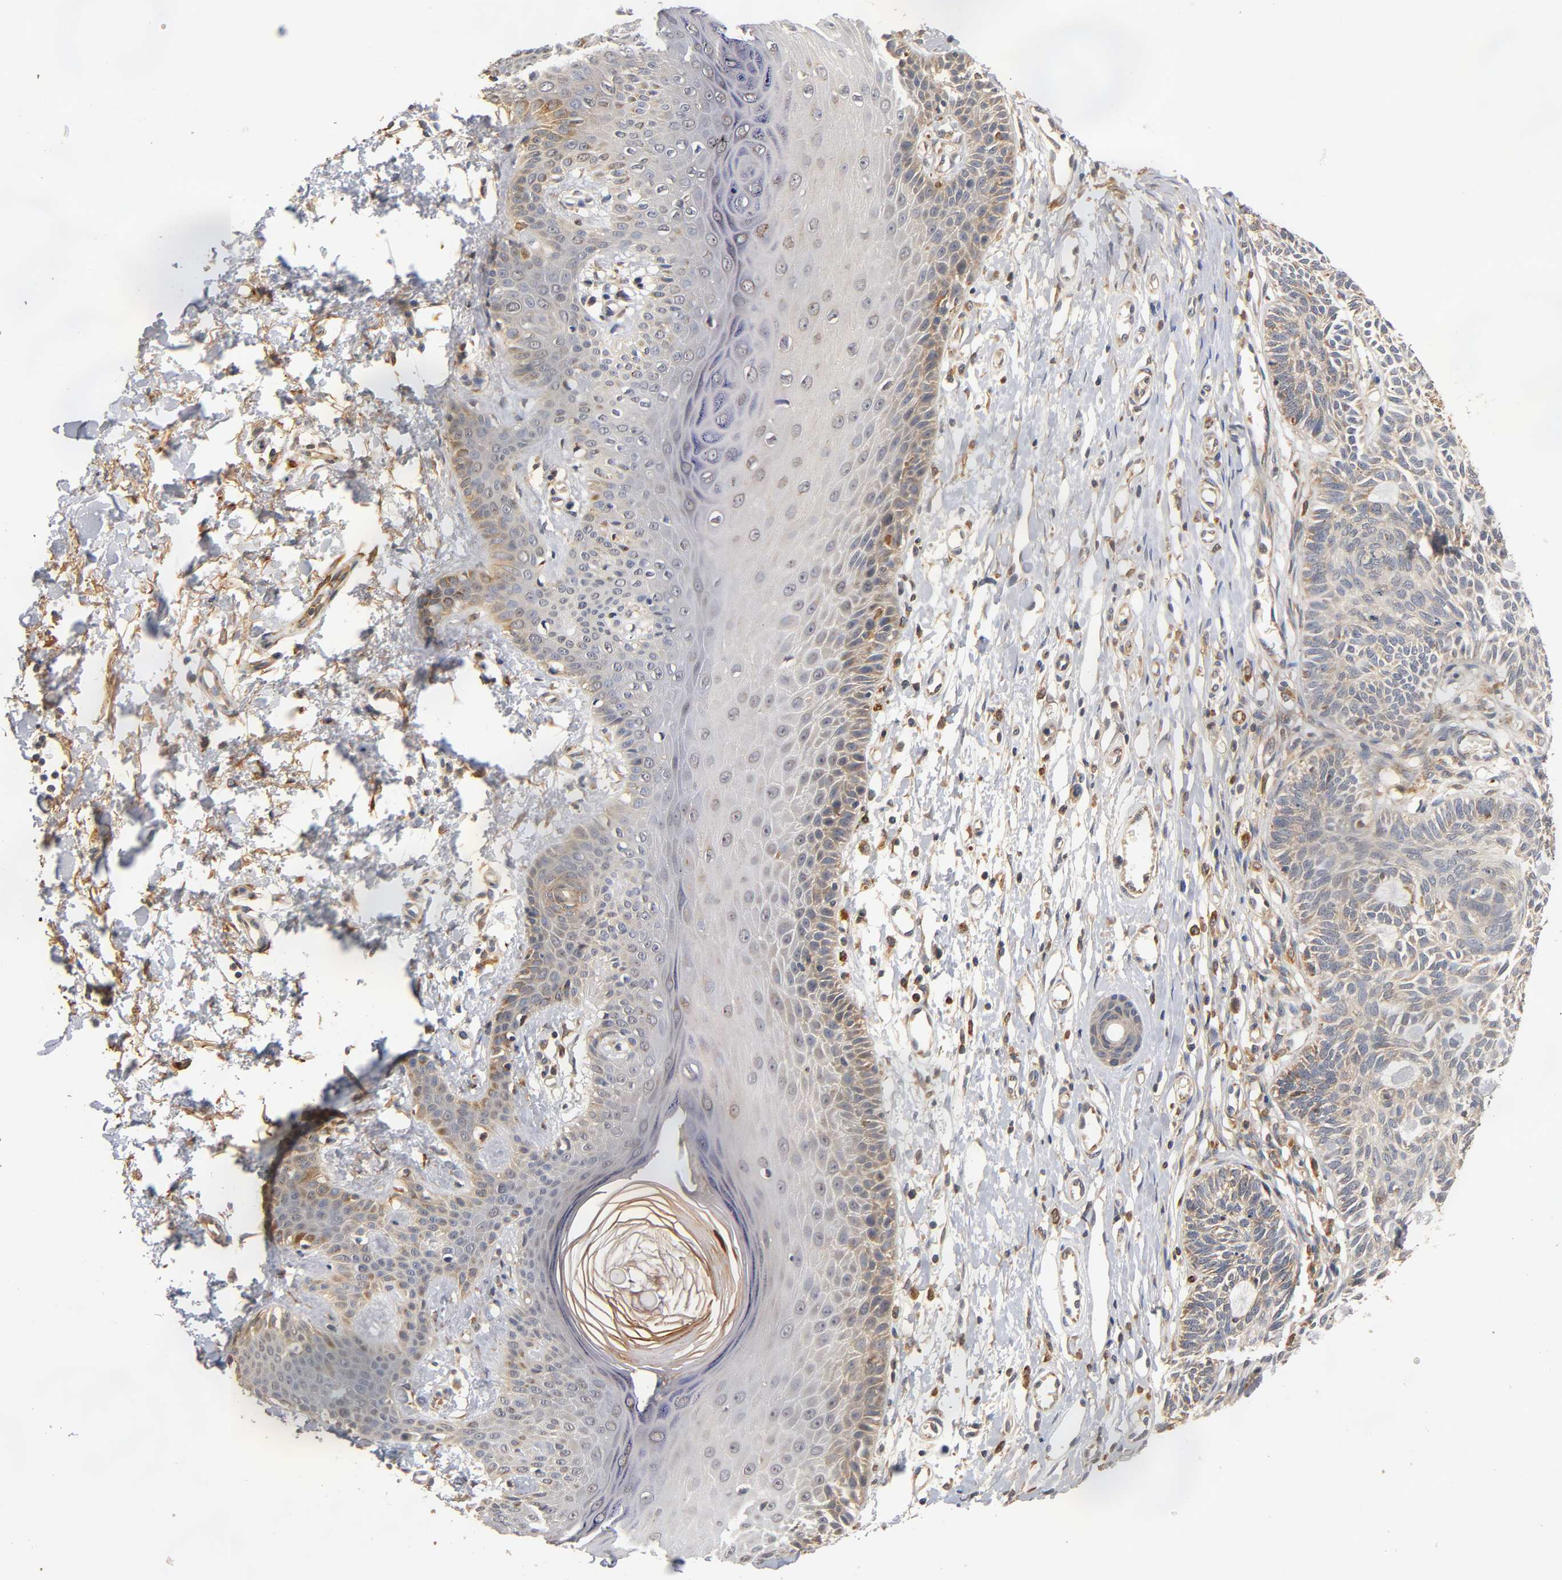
{"staining": {"intensity": "weak", "quantity": "25%-75%", "location": "cytoplasmic/membranous"}, "tissue": "skin cancer", "cell_type": "Tumor cells", "image_type": "cancer", "snomed": [{"axis": "morphology", "description": "Basal cell carcinoma"}, {"axis": "topography", "description": "Skin"}], "caption": "Approximately 25%-75% of tumor cells in skin cancer (basal cell carcinoma) demonstrate weak cytoplasmic/membranous protein expression as visualized by brown immunohistochemical staining.", "gene": "SCAP", "patient": {"sex": "male", "age": 67}}